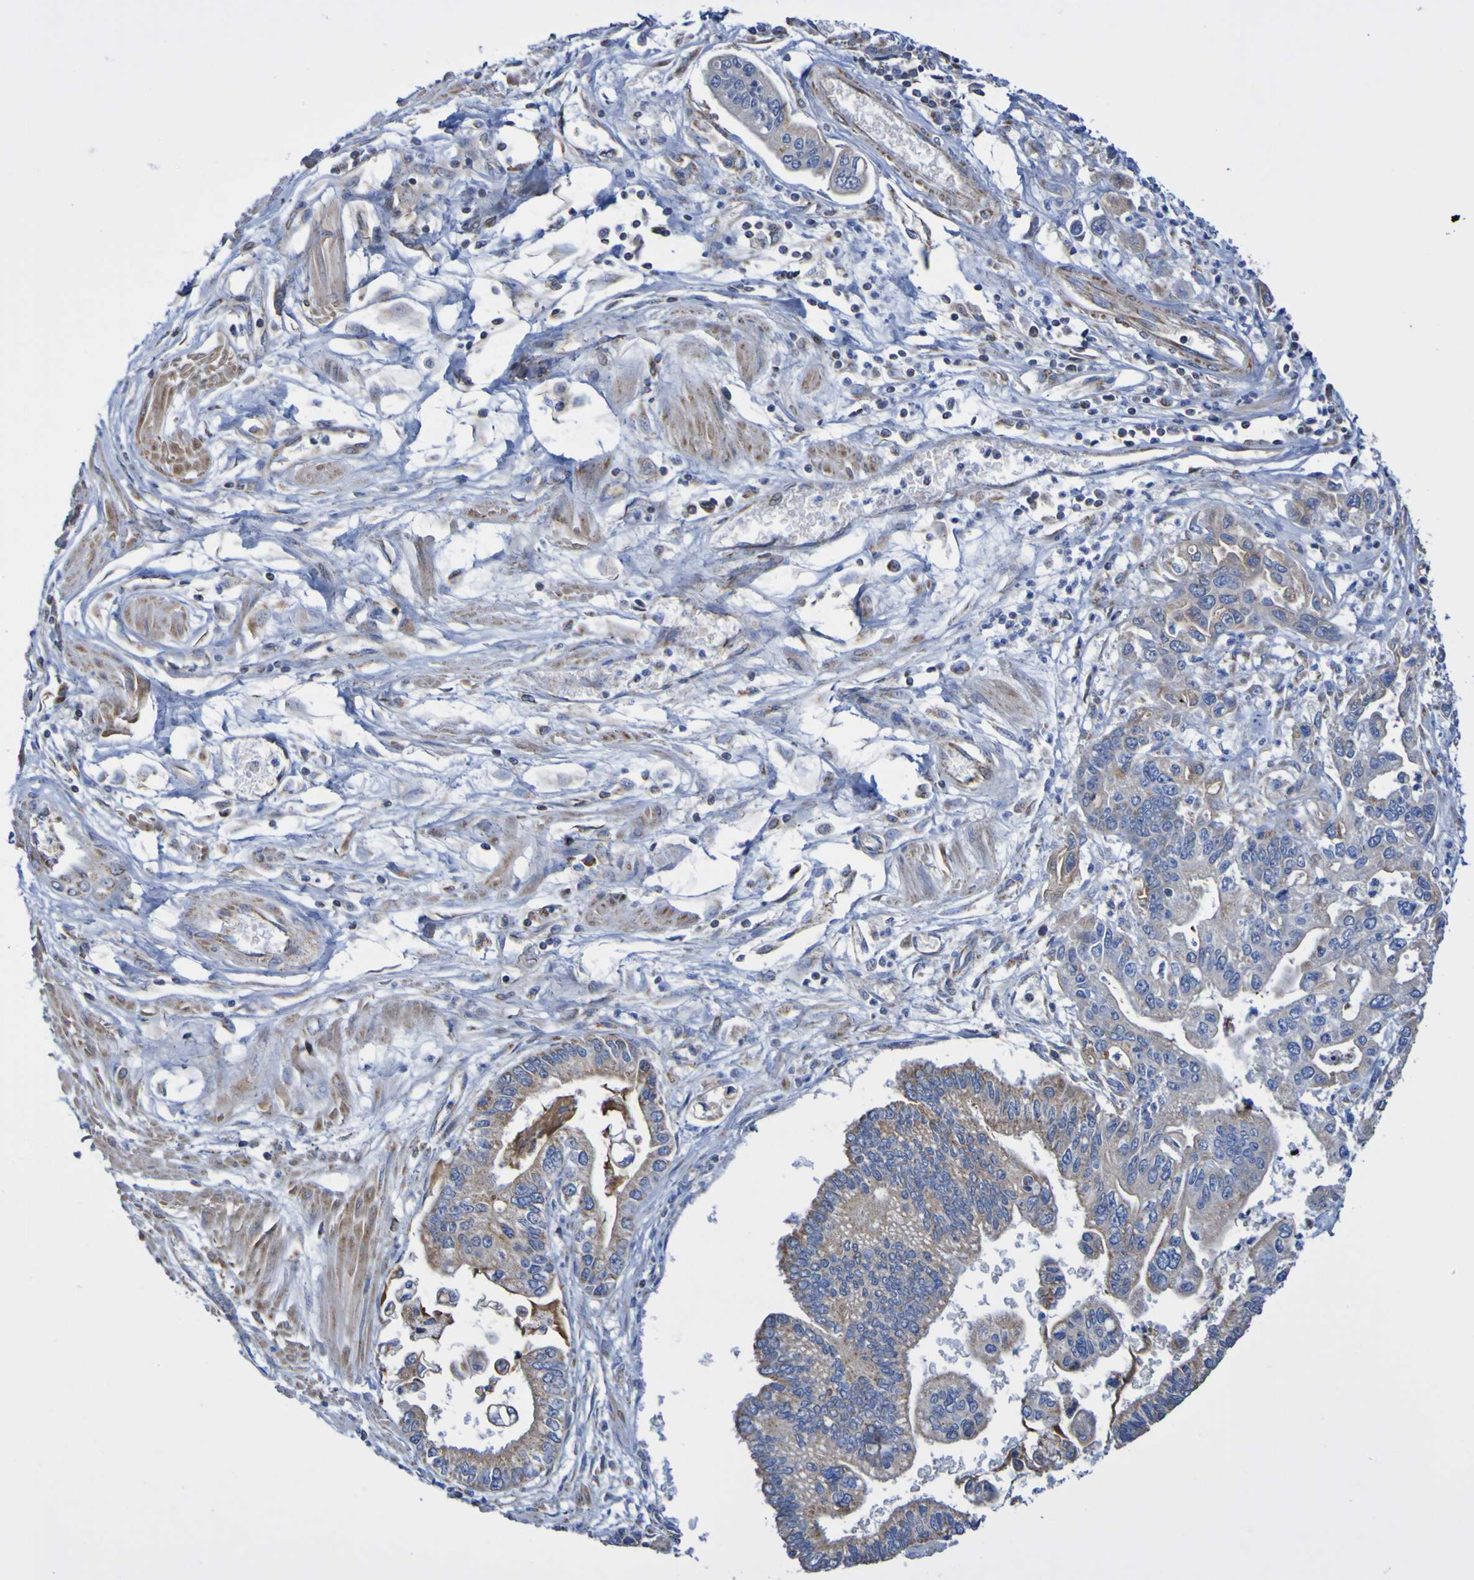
{"staining": {"intensity": "moderate", "quantity": ">75%", "location": "cytoplasmic/membranous"}, "tissue": "pancreatic cancer", "cell_type": "Tumor cells", "image_type": "cancer", "snomed": [{"axis": "morphology", "description": "Adenocarcinoma, NOS"}, {"axis": "topography", "description": "Pancreas"}], "caption": "Protein staining by IHC shows moderate cytoplasmic/membranous staining in about >75% of tumor cells in pancreatic adenocarcinoma.", "gene": "CNTN2", "patient": {"sex": "male", "age": 56}}